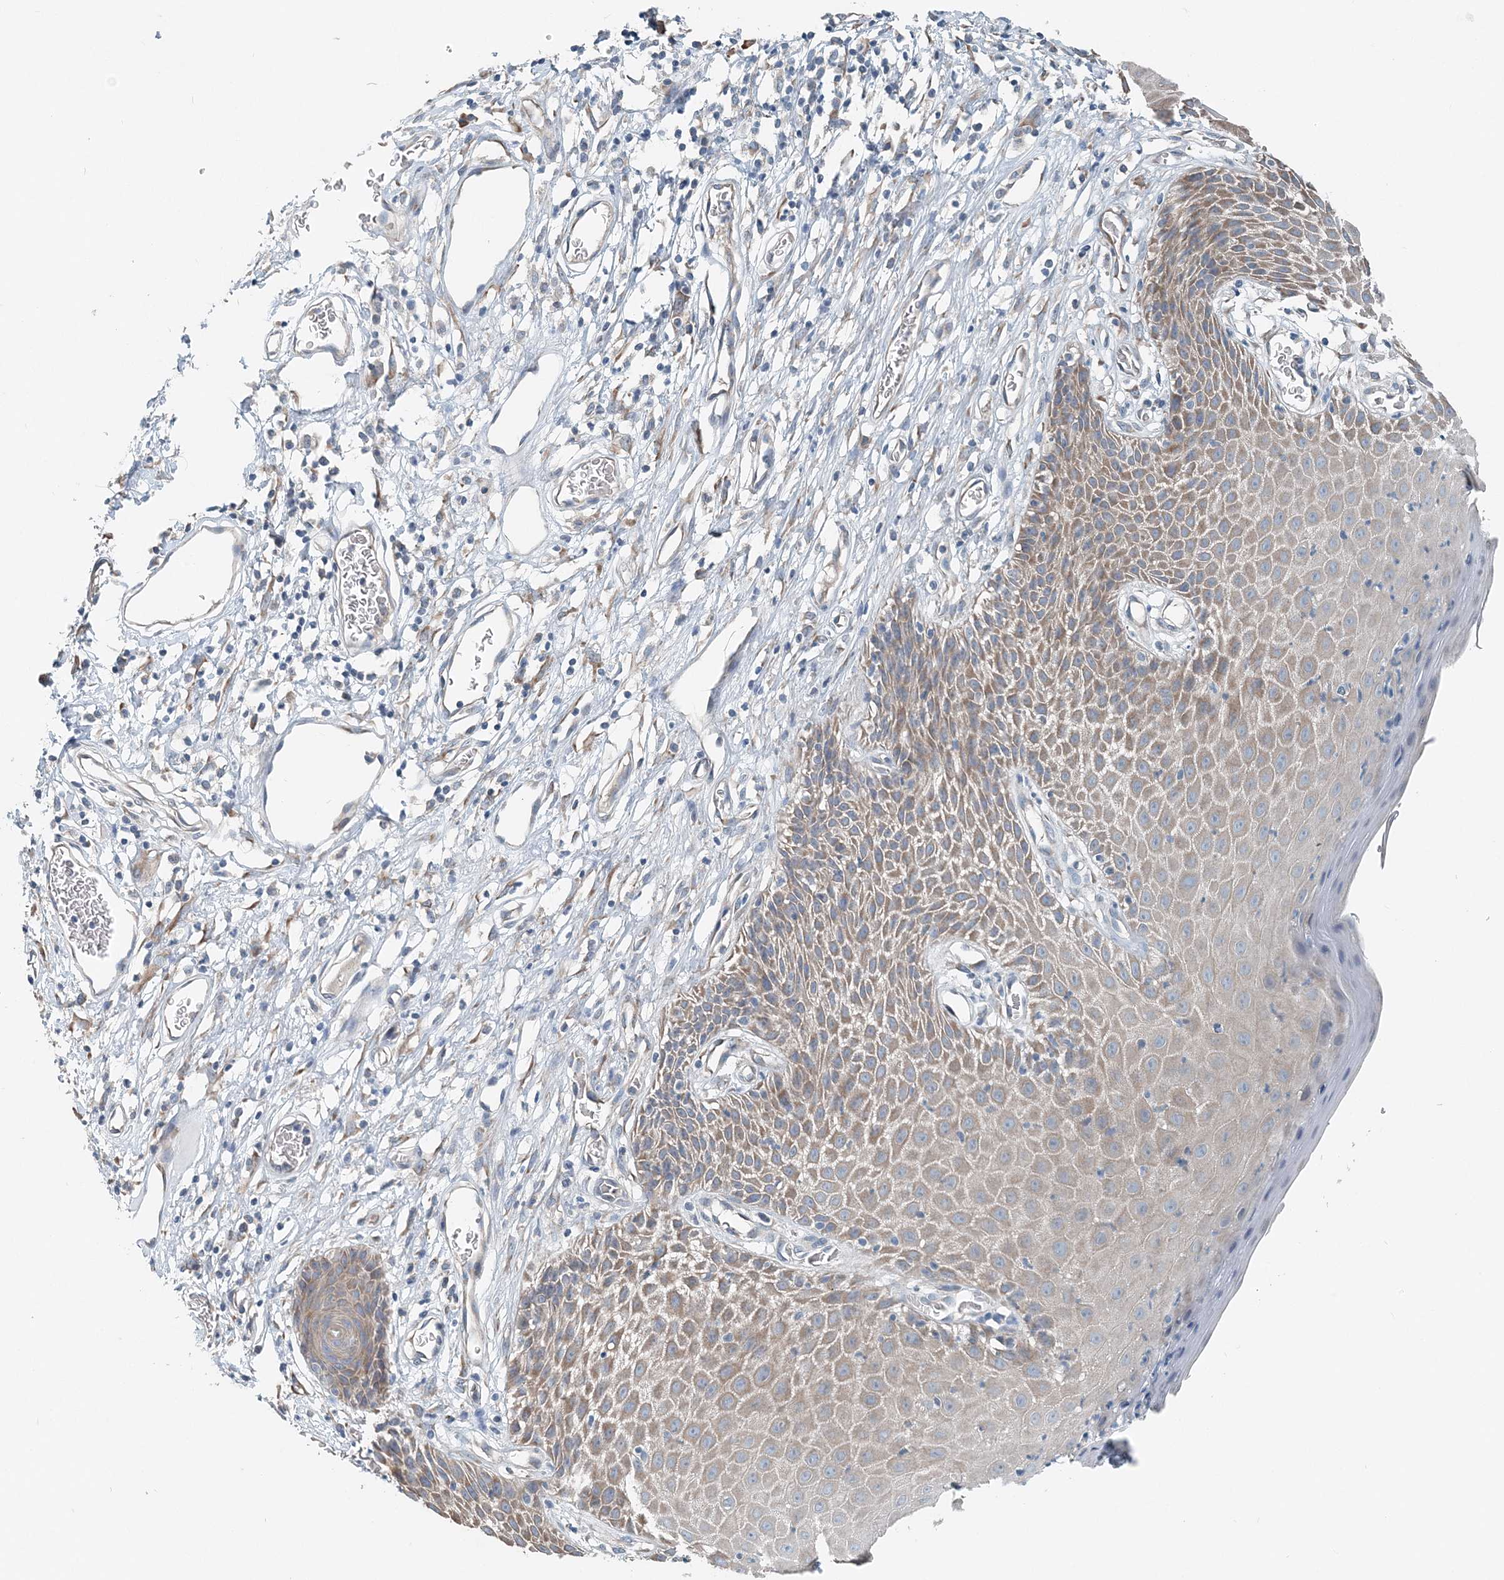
{"staining": {"intensity": "moderate", "quantity": "25%-75%", "location": "cytoplasmic/membranous"}, "tissue": "skin", "cell_type": "Epidermal cells", "image_type": "normal", "snomed": [{"axis": "morphology", "description": "Normal tissue, NOS"}, {"axis": "topography", "description": "Vulva"}], "caption": "A high-resolution photomicrograph shows immunohistochemistry staining of normal skin, which demonstrates moderate cytoplasmic/membranous staining in about 25%-75% of epidermal cells. The staining is performed using DAB brown chromogen to label protein expression. The nuclei are counter-stained blue using hematoxylin.", "gene": "EEF1A2", "patient": {"sex": "female", "age": 68}}